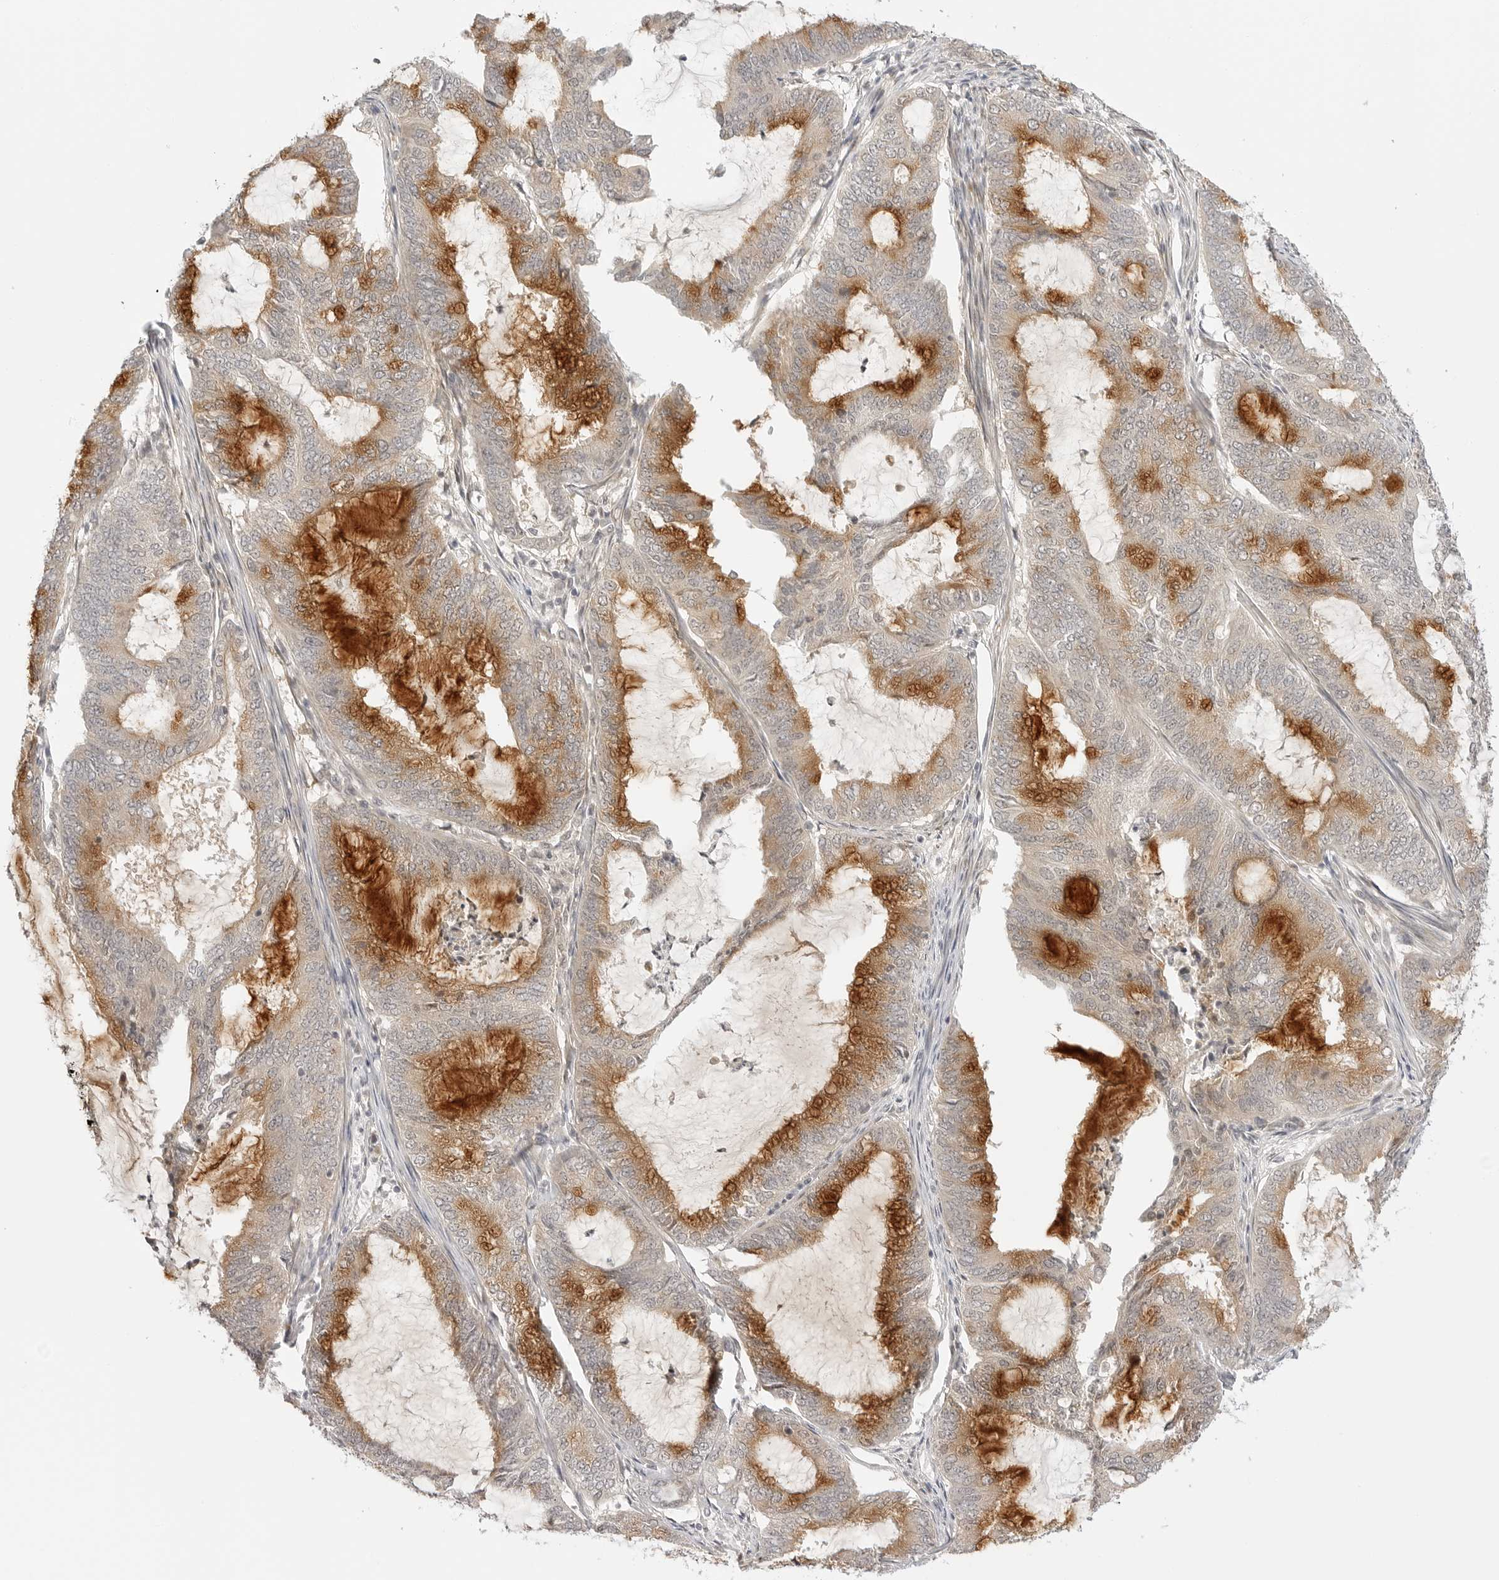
{"staining": {"intensity": "moderate", "quantity": "25%-75%", "location": "cytoplasmic/membranous"}, "tissue": "endometrial cancer", "cell_type": "Tumor cells", "image_type": "cancer", "snomed": [{"axis": "morphology", "description": "Adenocarcinoma, NOS"}, {"axis": "topography", "description": "Endometrium"}], "caption": "This is an image of IHC staining of endometrial cancer (adenocarcinoma), which shows moderate positivity in the cytoplasmic/membranous of tumor cells.", "gene": "TCP1", "patient": {"sex": "female", "age": 51}}